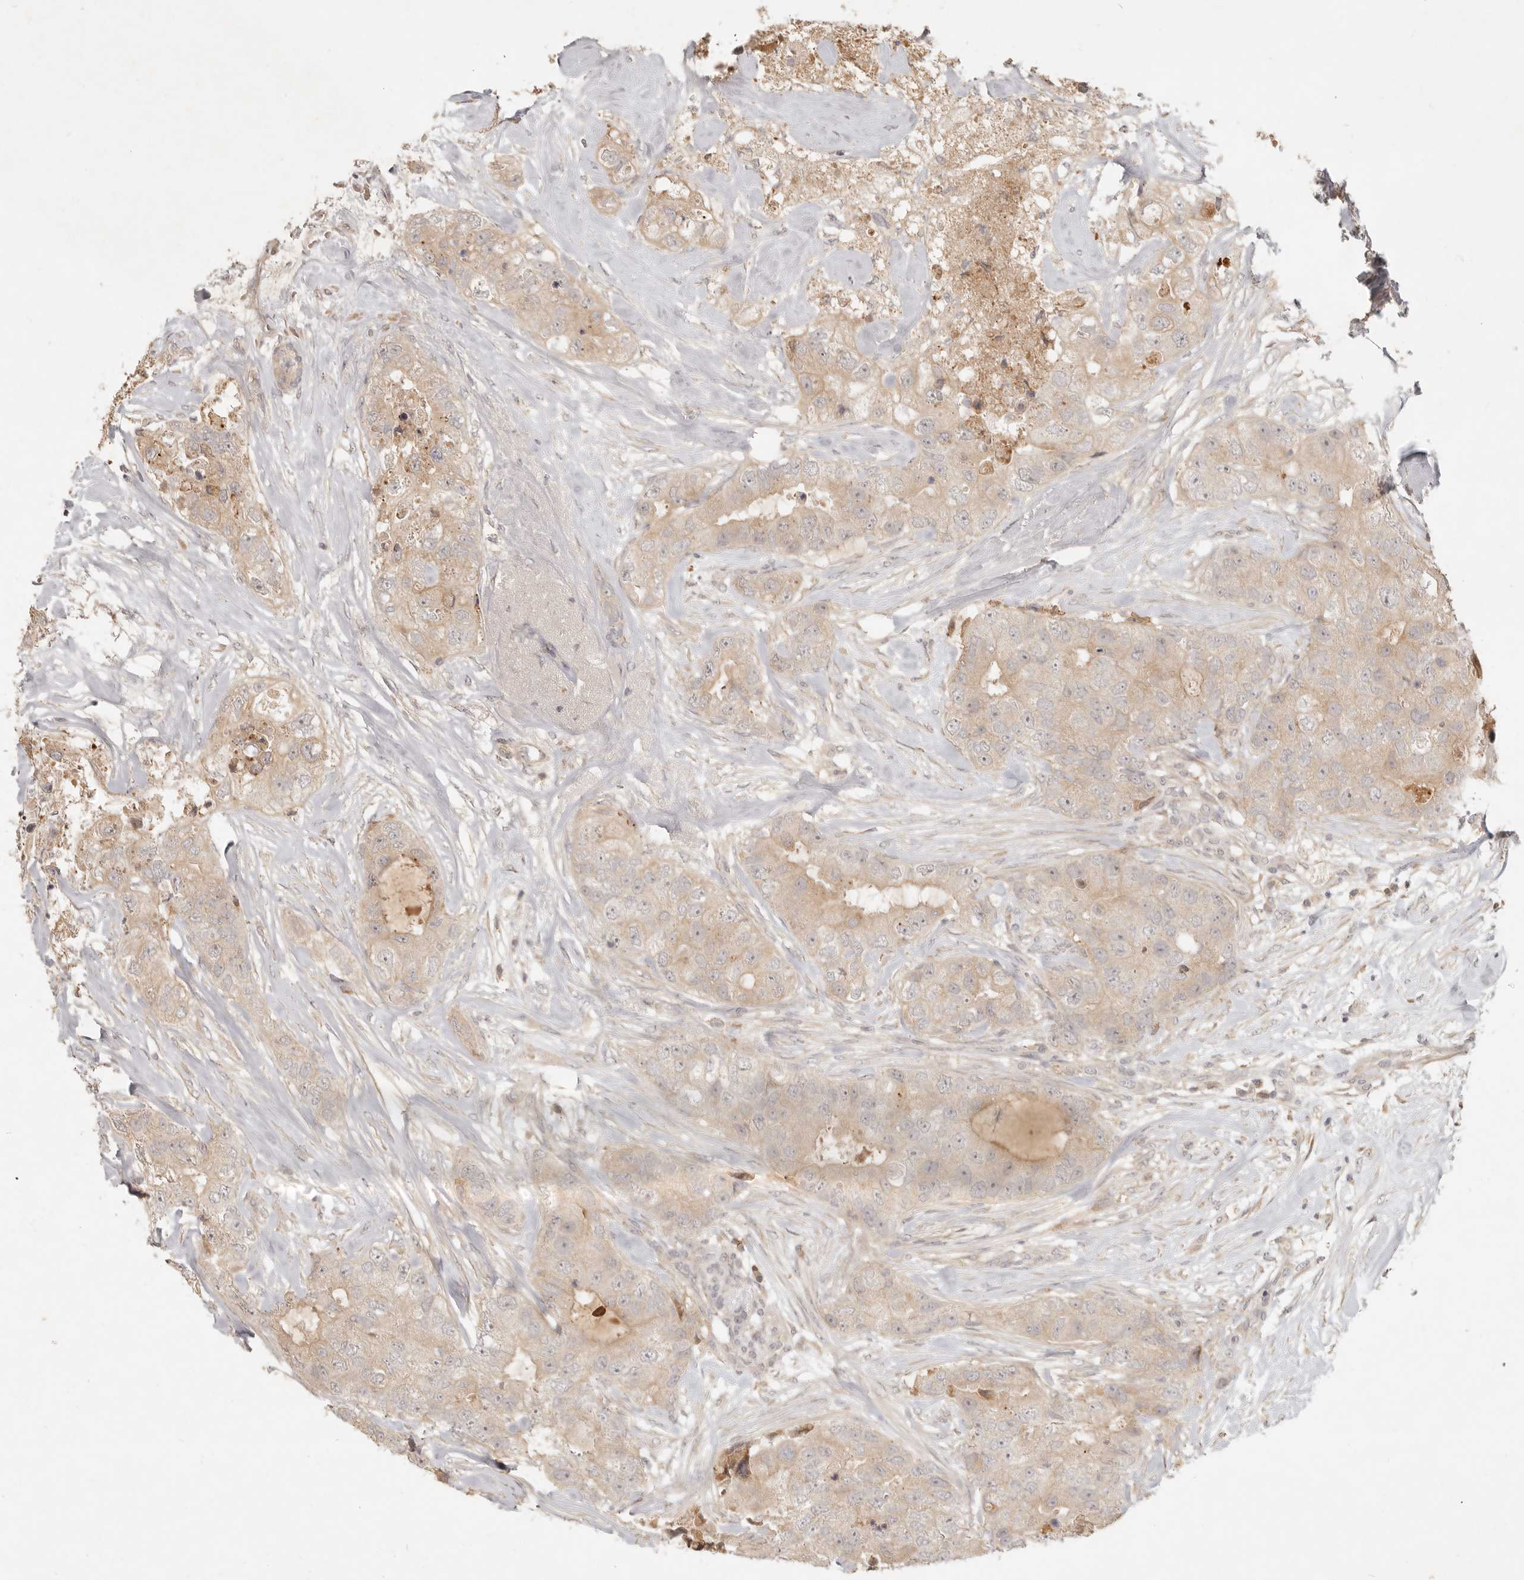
{"staining": {"intensity": "weak", "quantity": "25%-75%", "location": "cytoplasmic/membranous"}, "tissue": "breast cancer", "cell_type": "Tumor cells", "image_type": "cancer", "snomed": [{"axis": "morphology", "description": "Duct carcinoma"}, {"axis": "topography", "description": "Breast"}], "caption": "A histopathology image of human breast cancer (invasive ductal carcinoma) stained for a protein exhibits weak cytoplasmic/membranous brown staining in tumor cells.", "gene": "UBXN11", "patient": {"sex": "female", "age": 62}}